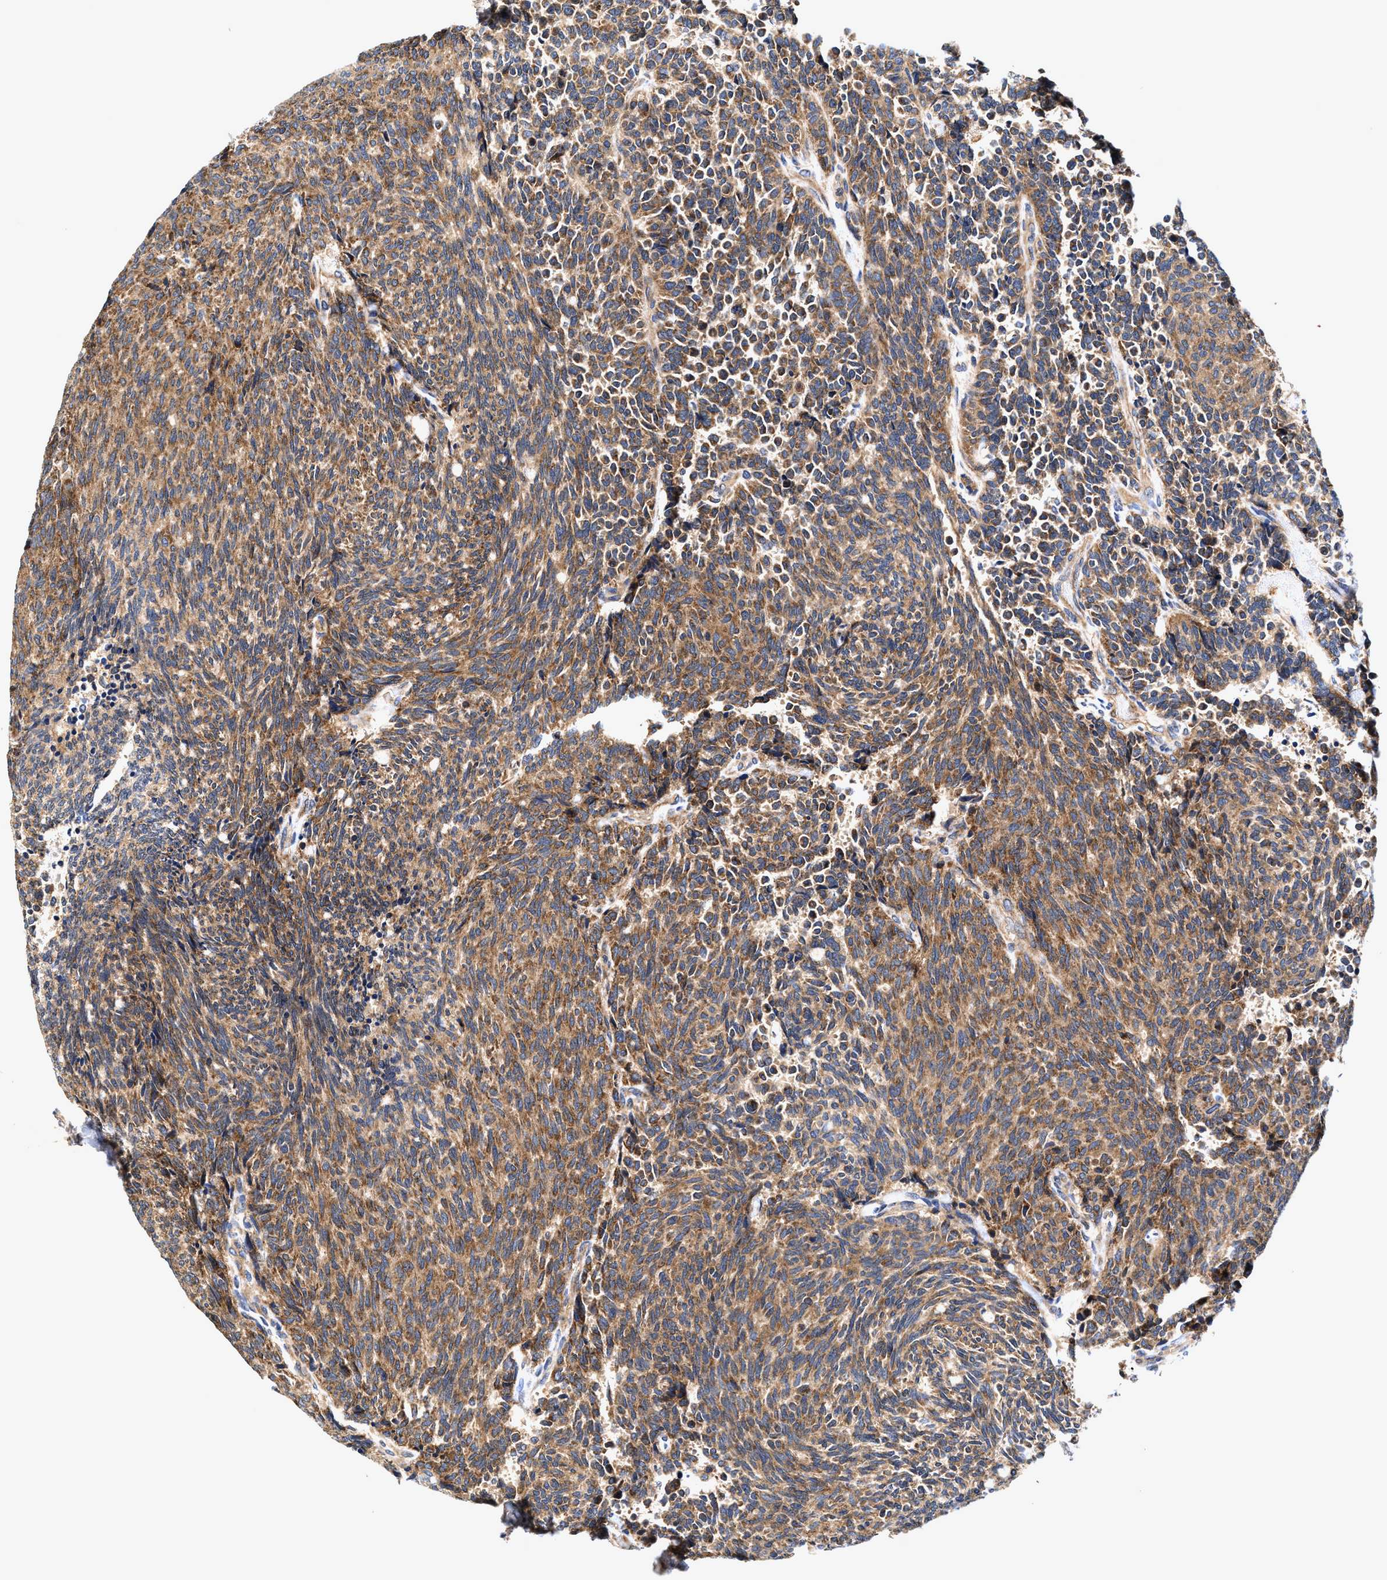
{"staining": {"intensity": "moderate", "quantity": ">75%", "location": "cytoplasmic/membranous"}, "tissue": "carcinoid", "cell_type": "Tumor cells", "image_type": "cancer", "snomed": [{"axis": "morphology", "description": "Carcinoid, malignant, NOS"}, {"axis": "topography", "description": "Pancreas"}], "caption": "Moderate cytoplasmic/membranous expression is seen in approximately >75% of tumor cells in carcinoid.", "gene": "EFNA4", "patient": {"sex": "female", "age": 54}}